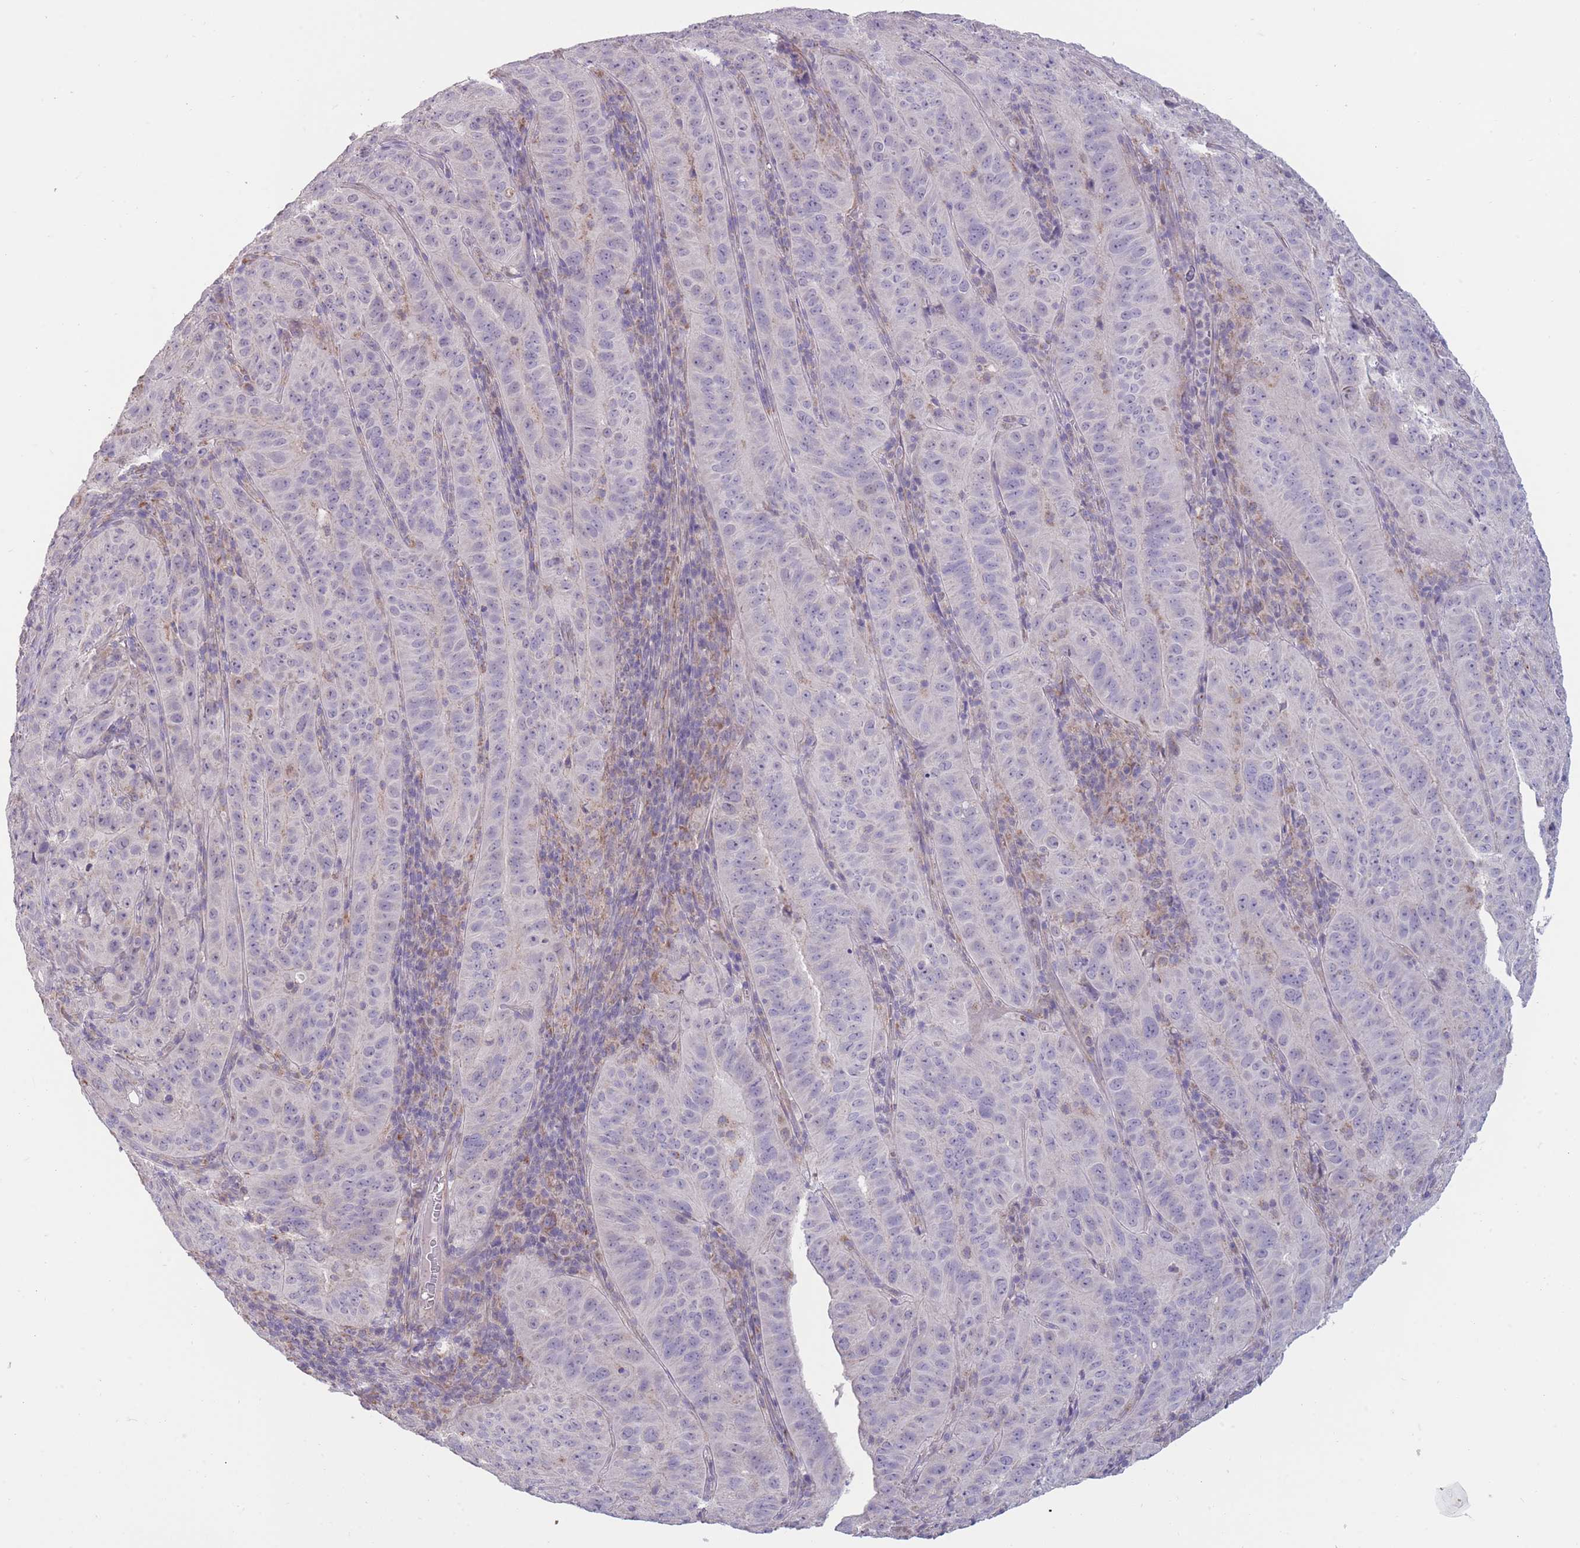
{"staining": {"intensity": "weak", "quantity": "<25%", "location": "cytoplasmic/membranous"}, "tissue": "pancreatic cancer", "cell_type": "Tumor cells", "image_type": "cancer", "snomed": [{"axis": "morphology", "description": "Adenocarcinoma, NOS"}, {"axis": "topography", "description": "Pancreas"}], "caption": "An IHC micrograph of pancreatic cancer is shown. There is no staining in tumor cells of pancreatic cancer.", "gene": "MRPS18C", "patient": {"sex": "male", "age": 63}}